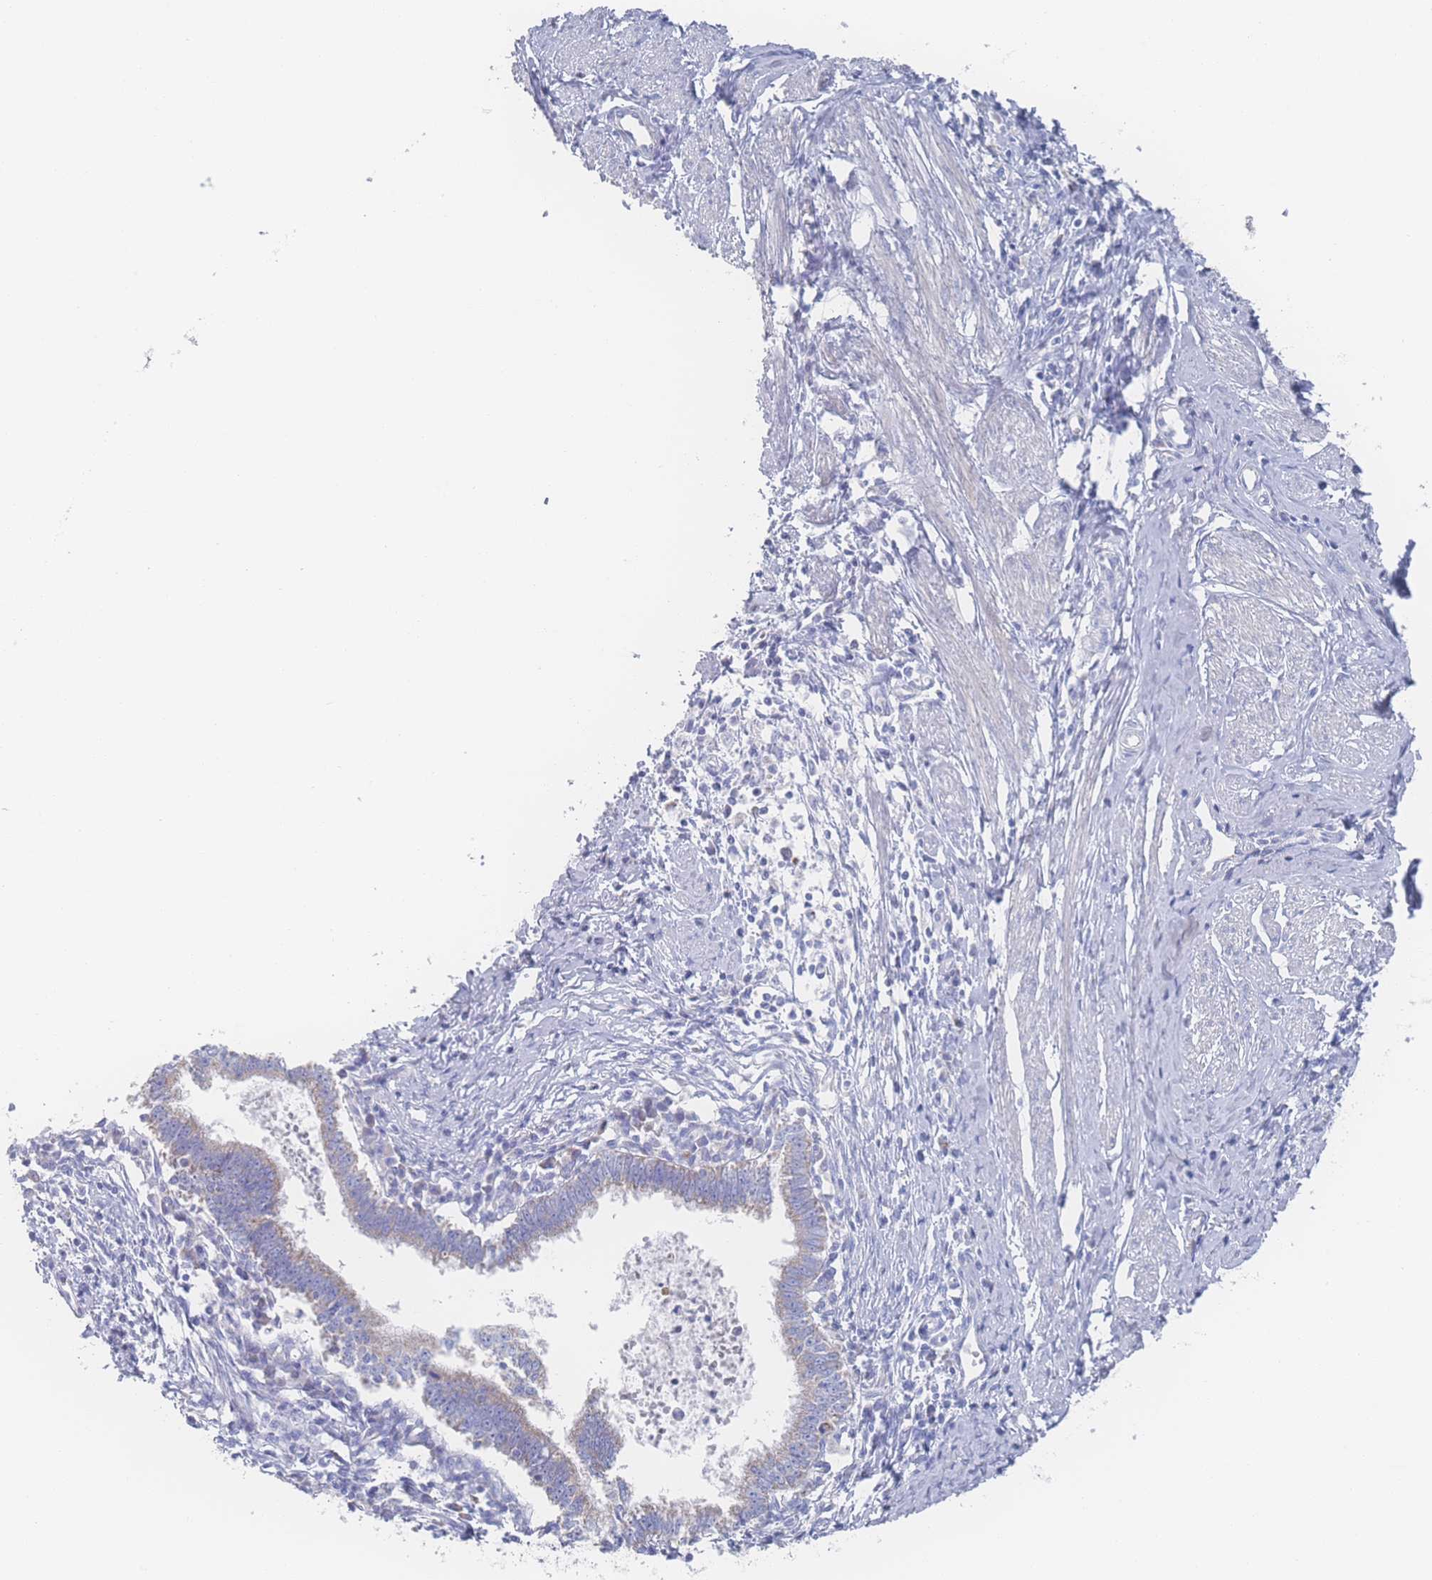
{"staining": {"intensity": "negative", "quantity": "none", "location": "none"}, "tissue": "cervical cancer", "cell_type": "Tumor cells", "image_type": "cancer", "snomed": [{"axis": "morphology", "description": "Adenocarcinoma, NOS"}, {"axis": "topography", "description": "Cervix"}], "caption": "Tumor cells are negative for brown protein staining in cervical cancer (adenocarcinoma).", "gene": "SNPH", "patient": {"sex": "female", "age": 36}}